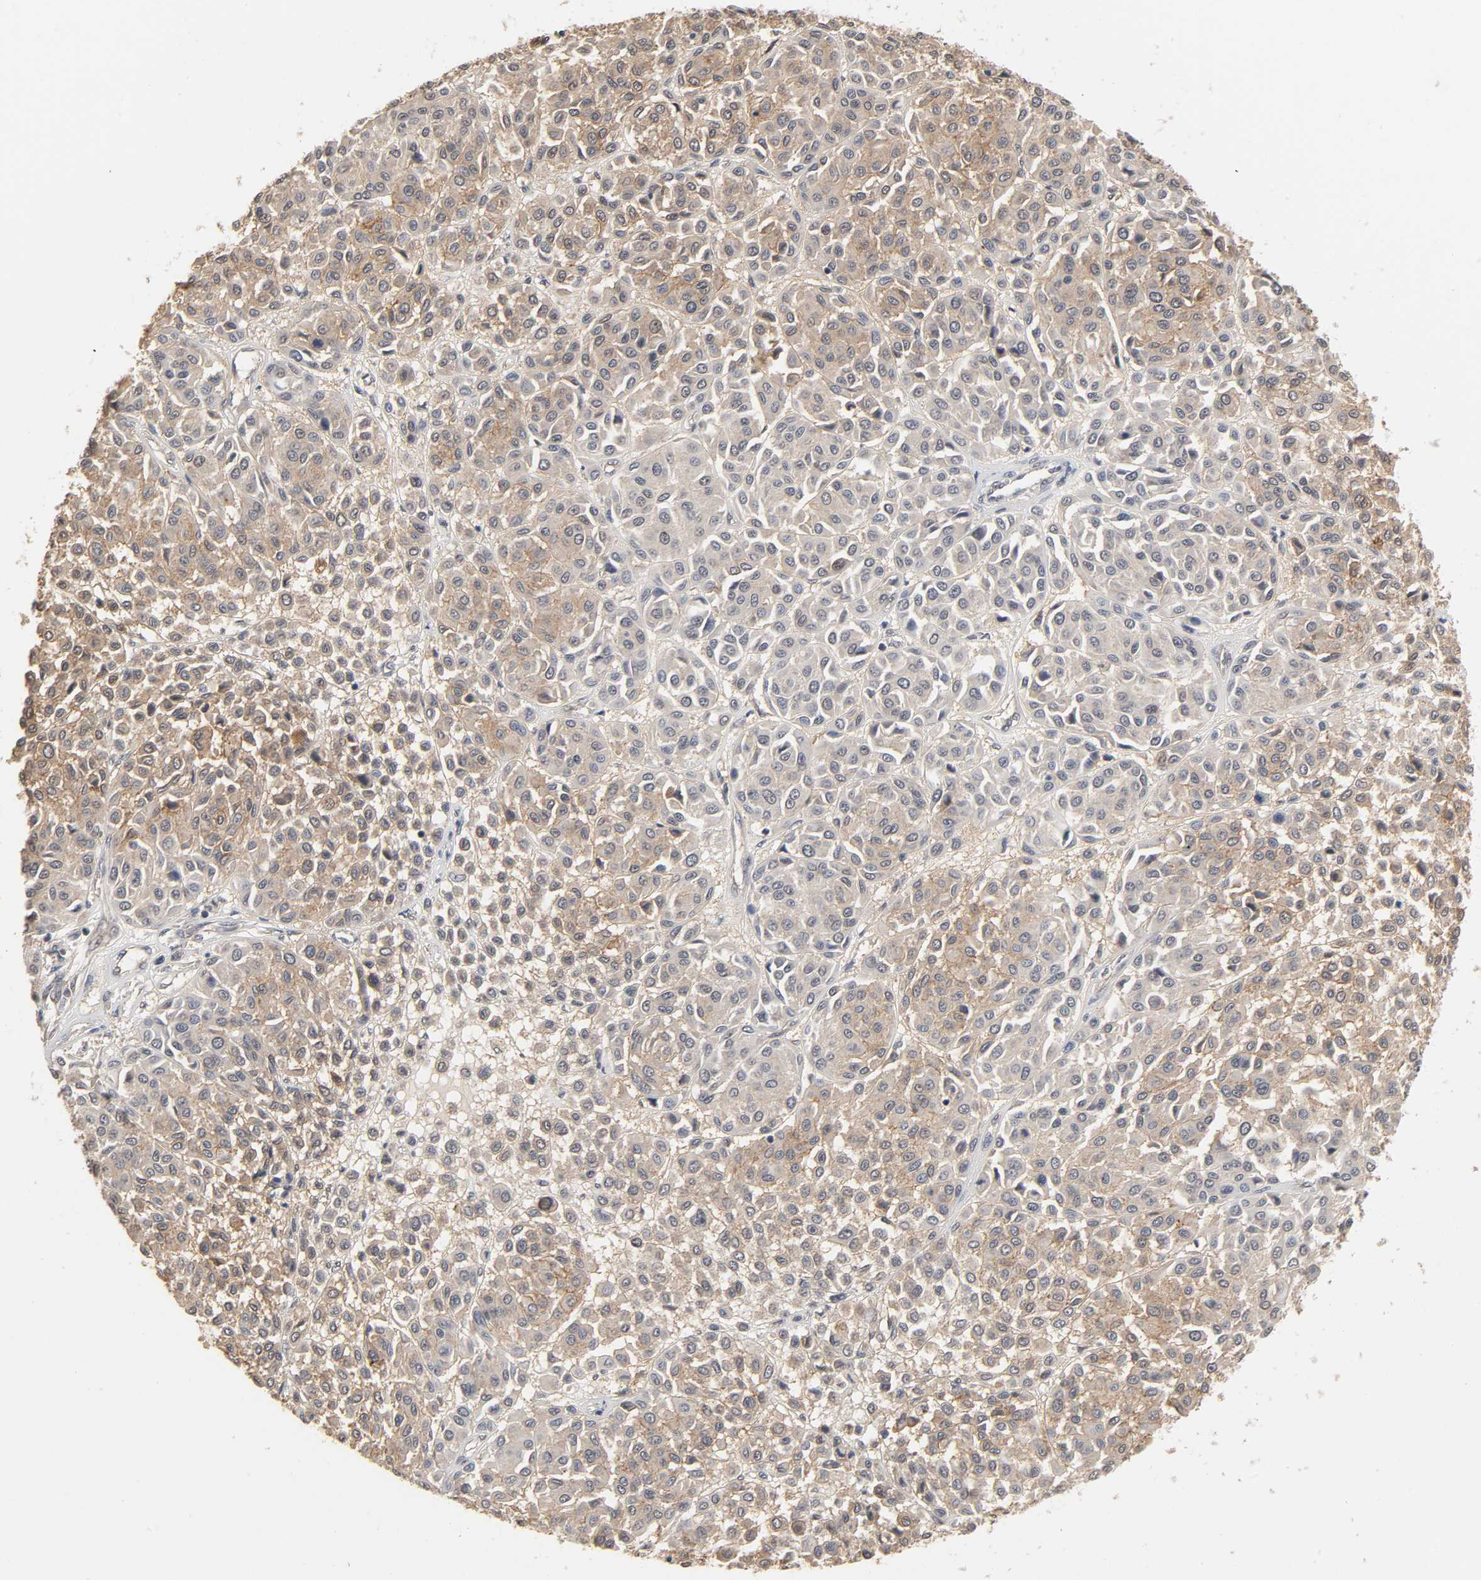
{"staining": {"intensity": "moderate", "quantity": ">75%", "location": "cytoplasmic/membranous"}, "tissue": "melanoma", "cell_type": "Tumor cells", "image_type": "cancer", "snomed": [{"axis": "morphology", "description": "Malignant melanoma, Metastatic site"}, {"axis": "topography", "description": "Soft tissue"}], "caption": "DAB (3,3'-diaminobenzidine) immunohistochemical staining of malignant melanoma (metastatic site) displays moderate cytoplasmic/membranous protein positivity in about >75% of tumor cells.", "gene": "HTR1E", "patient": {"sex": "male", "age": 41}}